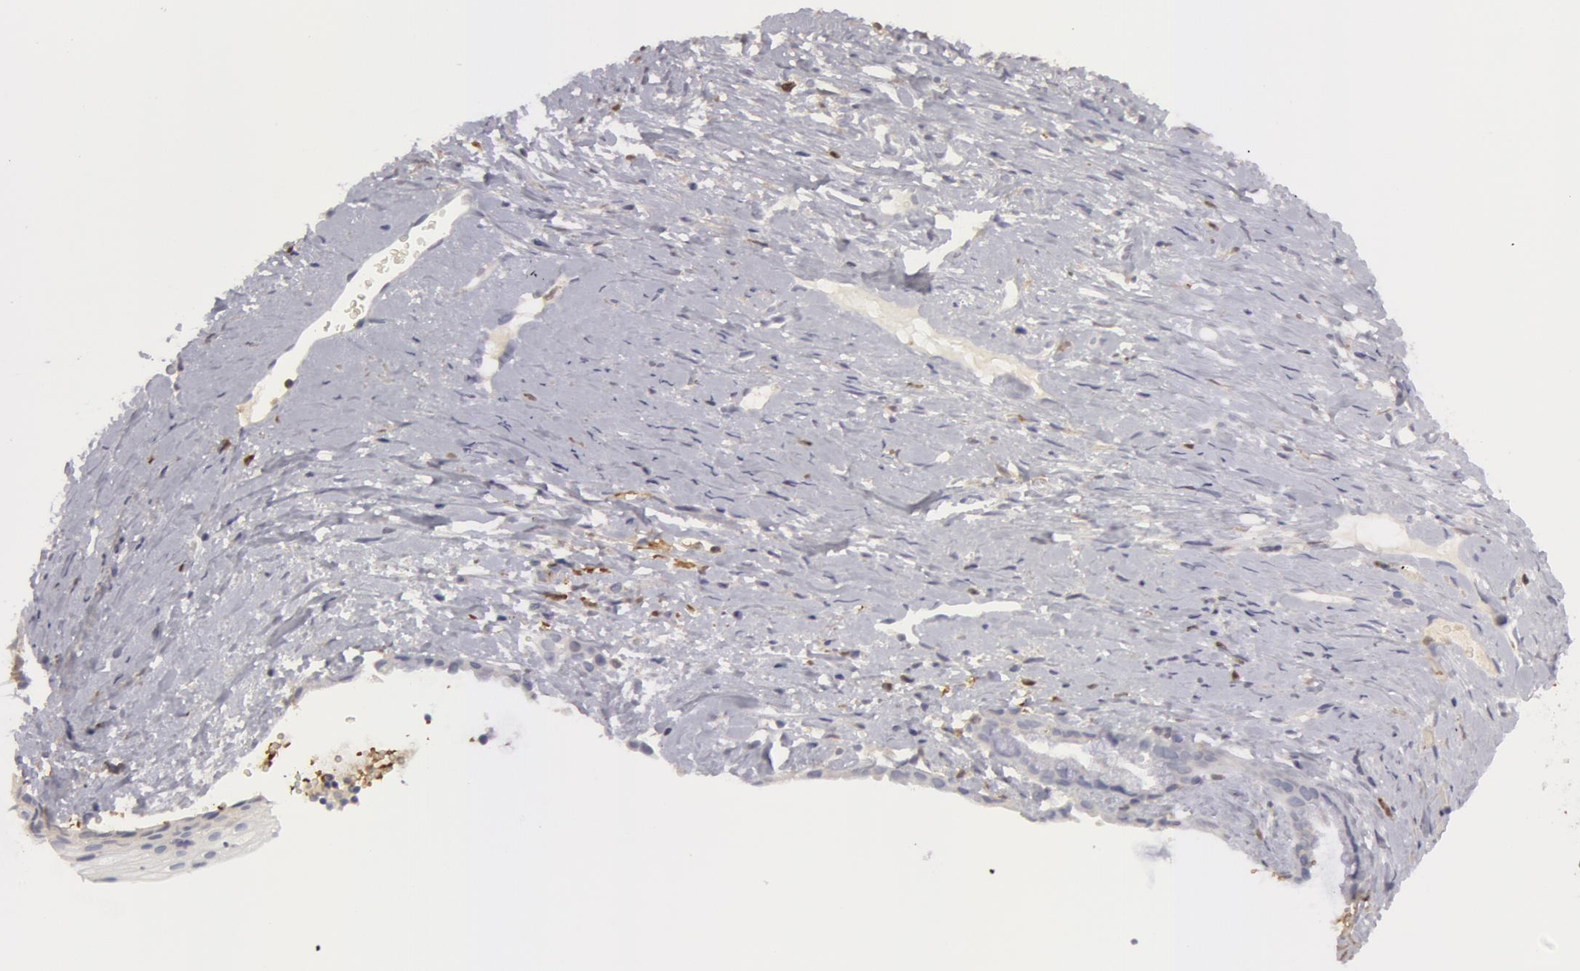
{"staining": {"intensity": "weak", "quantity": "<25%", "location": "cytoplasmic/membranous"}, "tissue": "cervix", "cell_type": "Glandular cells", "image_type": "normal", "snomed": [{"axis": "morphology", "description": "Normal tissue, NOS"}, {"axis": "topography", "description": "Cervix"}], "caption": "This is a histopathology image of IHC staining of benign cervix, which shows no positivity in glandular cells.", "gene": "CAT", "patient": {"sex": "female", "age": 82}}